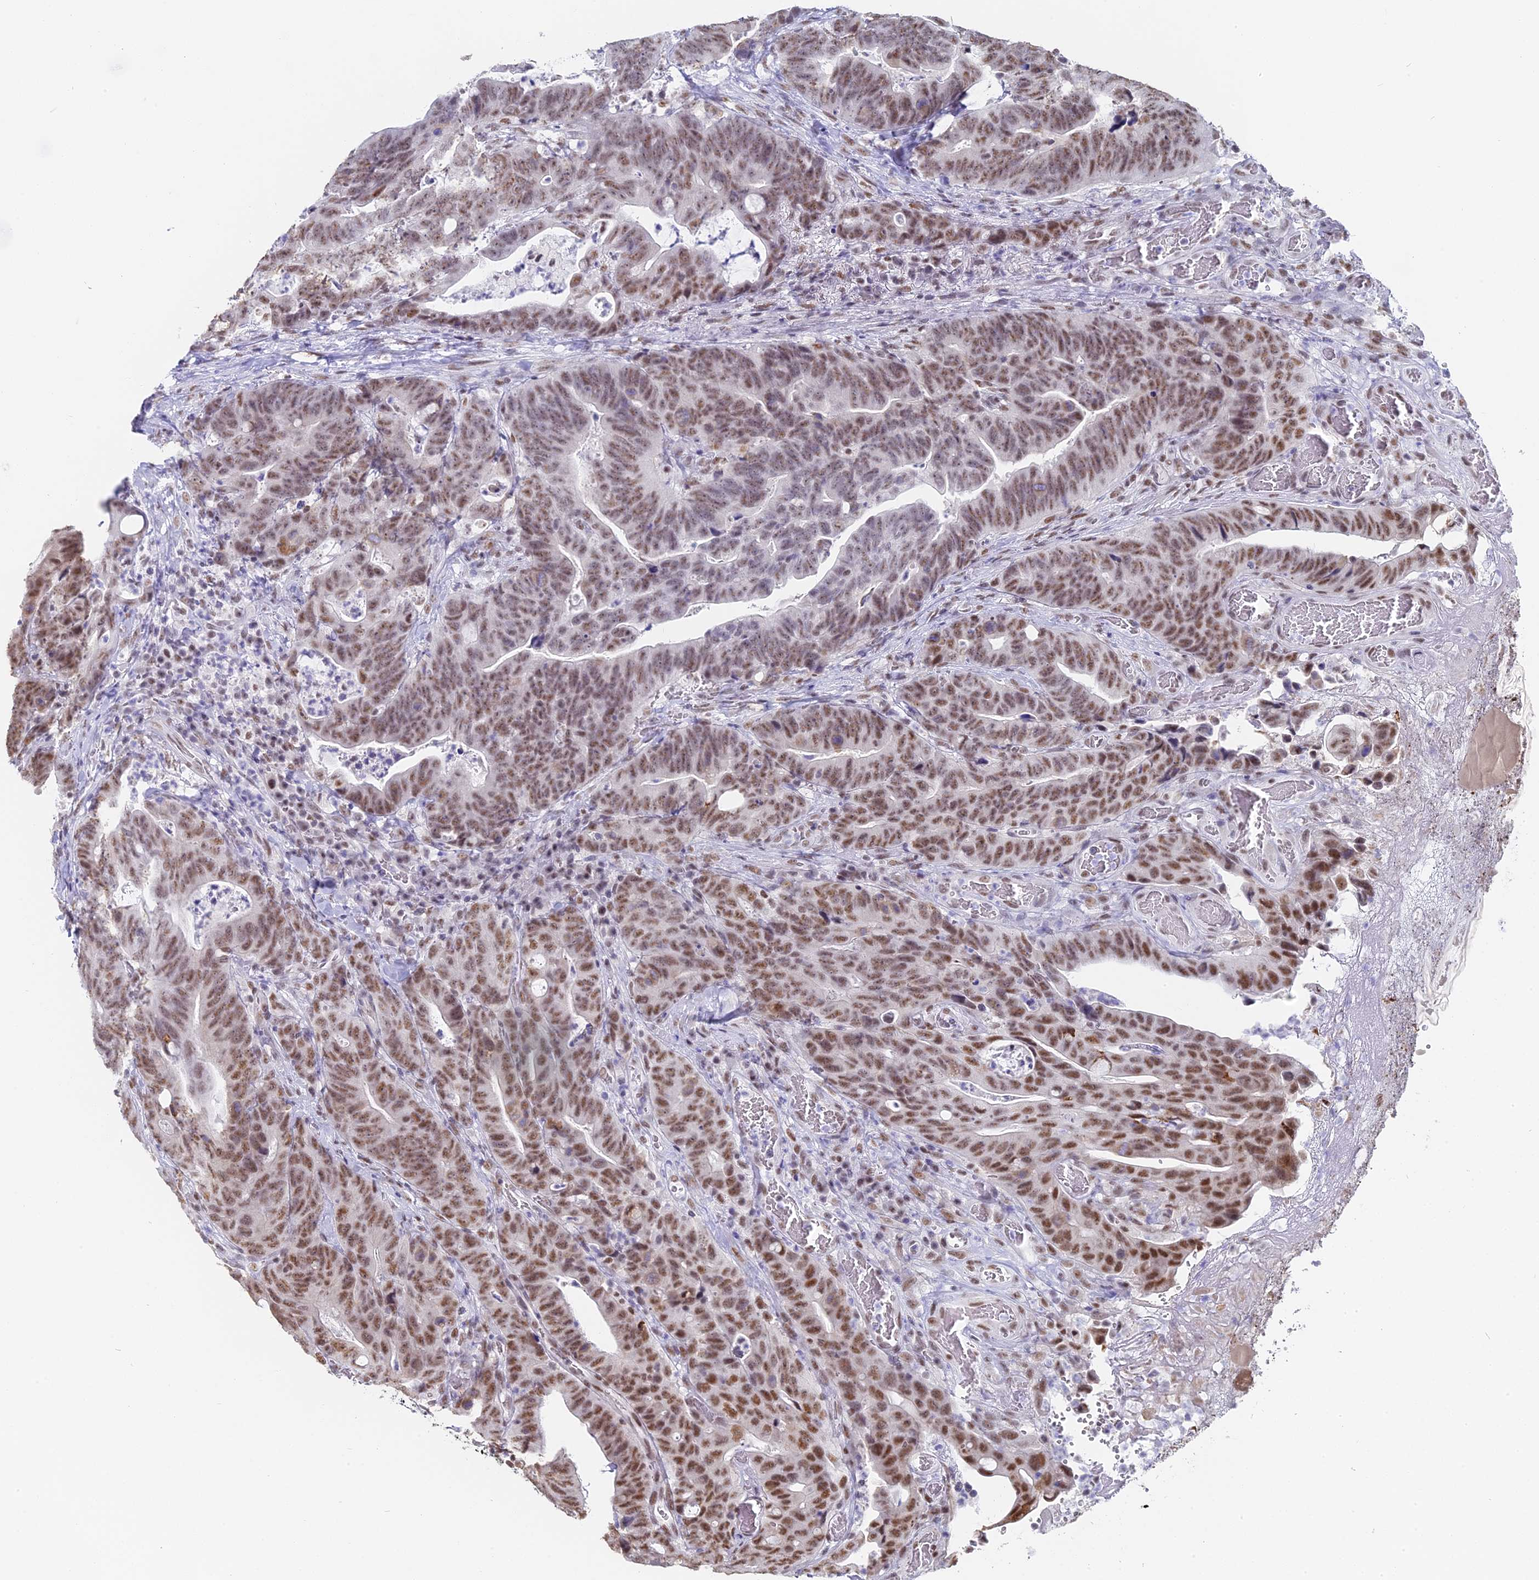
{"staining": {"intensity": "moderate", "quantity": ">75%", "location": "nuclear"}, "tissue": "colorectal cancer", "cell_type": "Tumor cells", "image_type": "cancer", "snomed": [{"axis": "morphology", "description": "Adenocarcinoma, NOS"}, {"axis": "topography", "description": "Colon"}], "caption": "Immunohistochemical staining of adenocarcinoma (colorectal) reveals medium levels of moderate nuclear protein staining in about >75% of tumor cells. Nuclei are stained in blue.", "gene": "CD2BP2", "patient": {"sex": "female", "age": 82}}